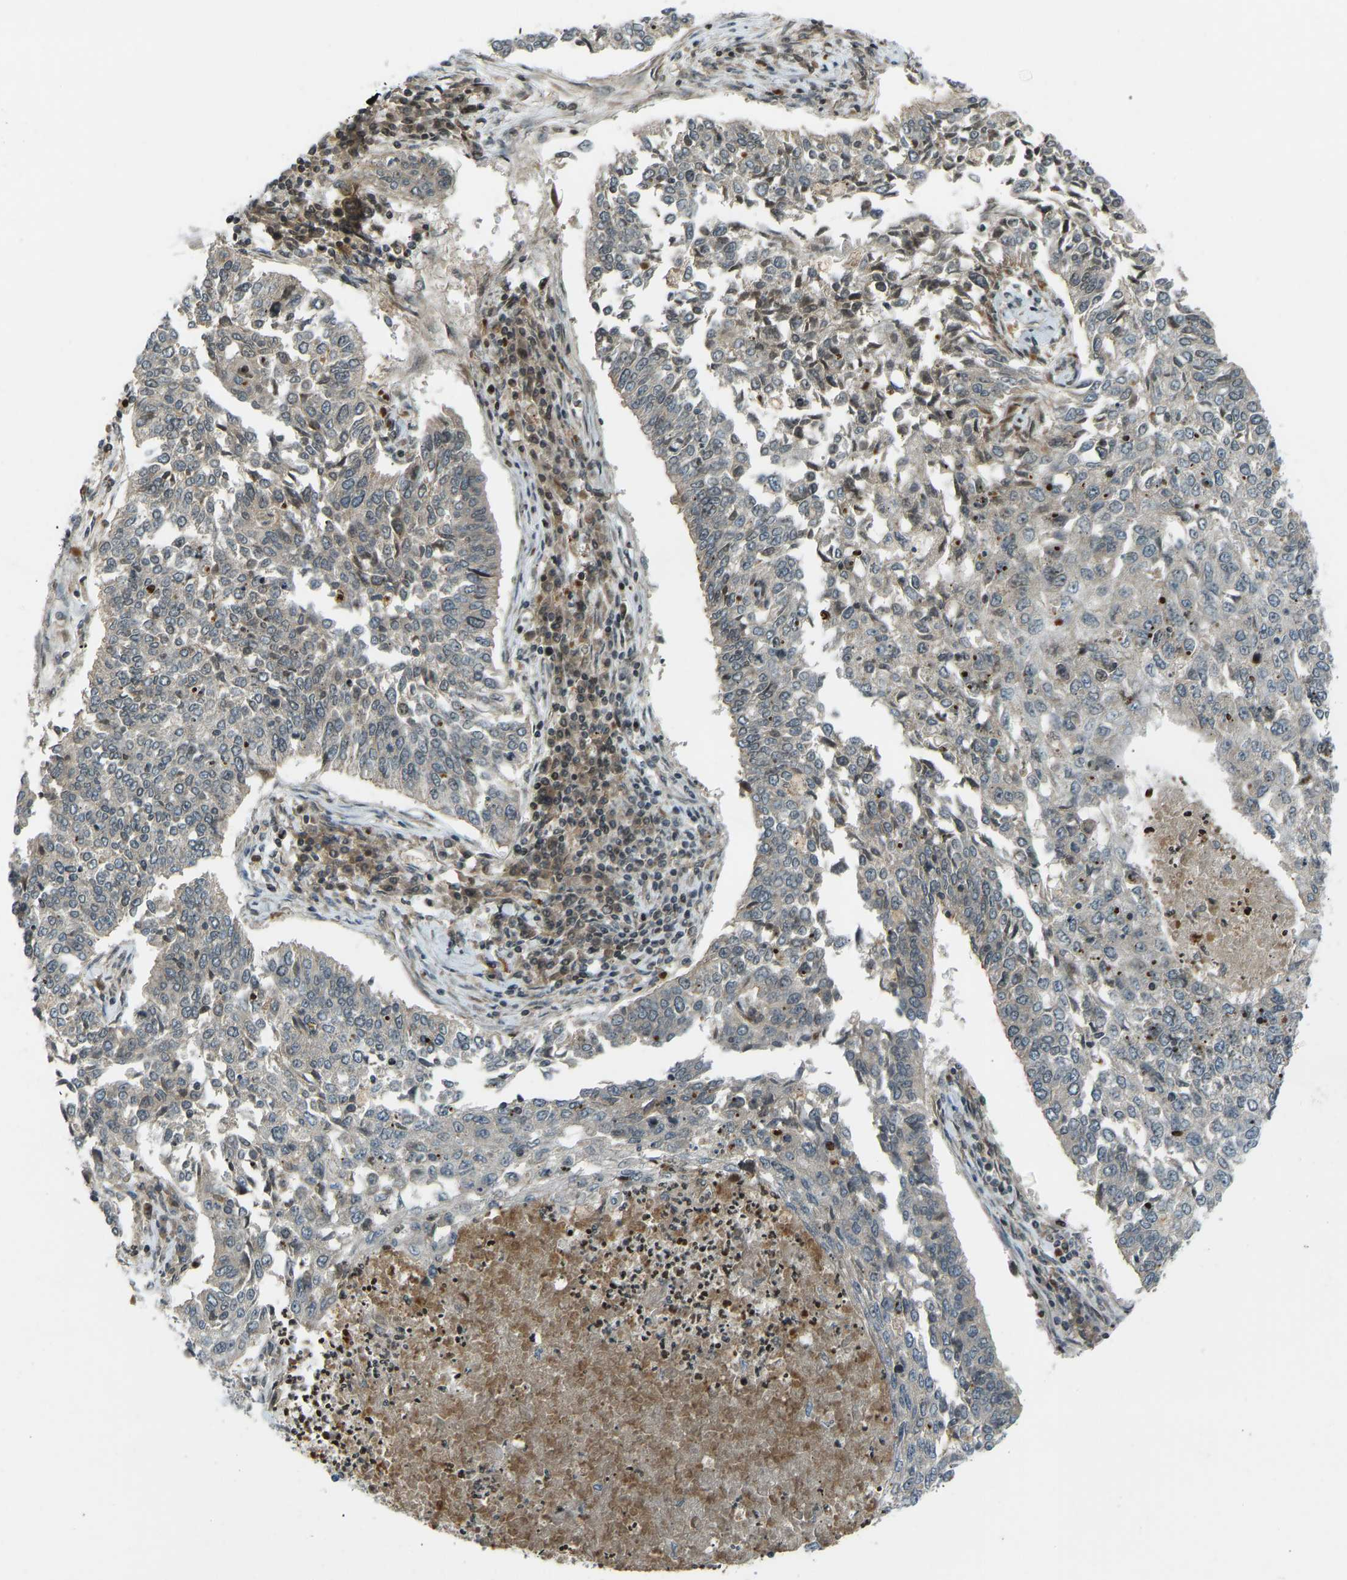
{"staining": {"intensity": "weak", "quantity": "<25%", "location": "cytoplasmic/membranous"}, "tissue": "lung cancer", "cell_type": "Tumor cells", "image_type": "cancer", "snomed": [{"axis": "morphology", "description": "Normal tissue, NOS"}, {"axis": "morphology", "description": "Squamous cell carcinoma, NOS"}, {"axis": "topography", "description": "Cartilage tissue"}, {"axis": "topography", "description": "Bronchus"}, {"axis": "topography", "description": "Lung"}], "caption": "Tumor cells show no significant protein staining in lung squamous cell carcinoma. (Stains: DAB immunohistochemistry with hematoxylin counter stain, Microscopy: brightfield microscopy at high magnification).", "gene": "SVOPL", "patient": {"sex": "female", "age": 49}}